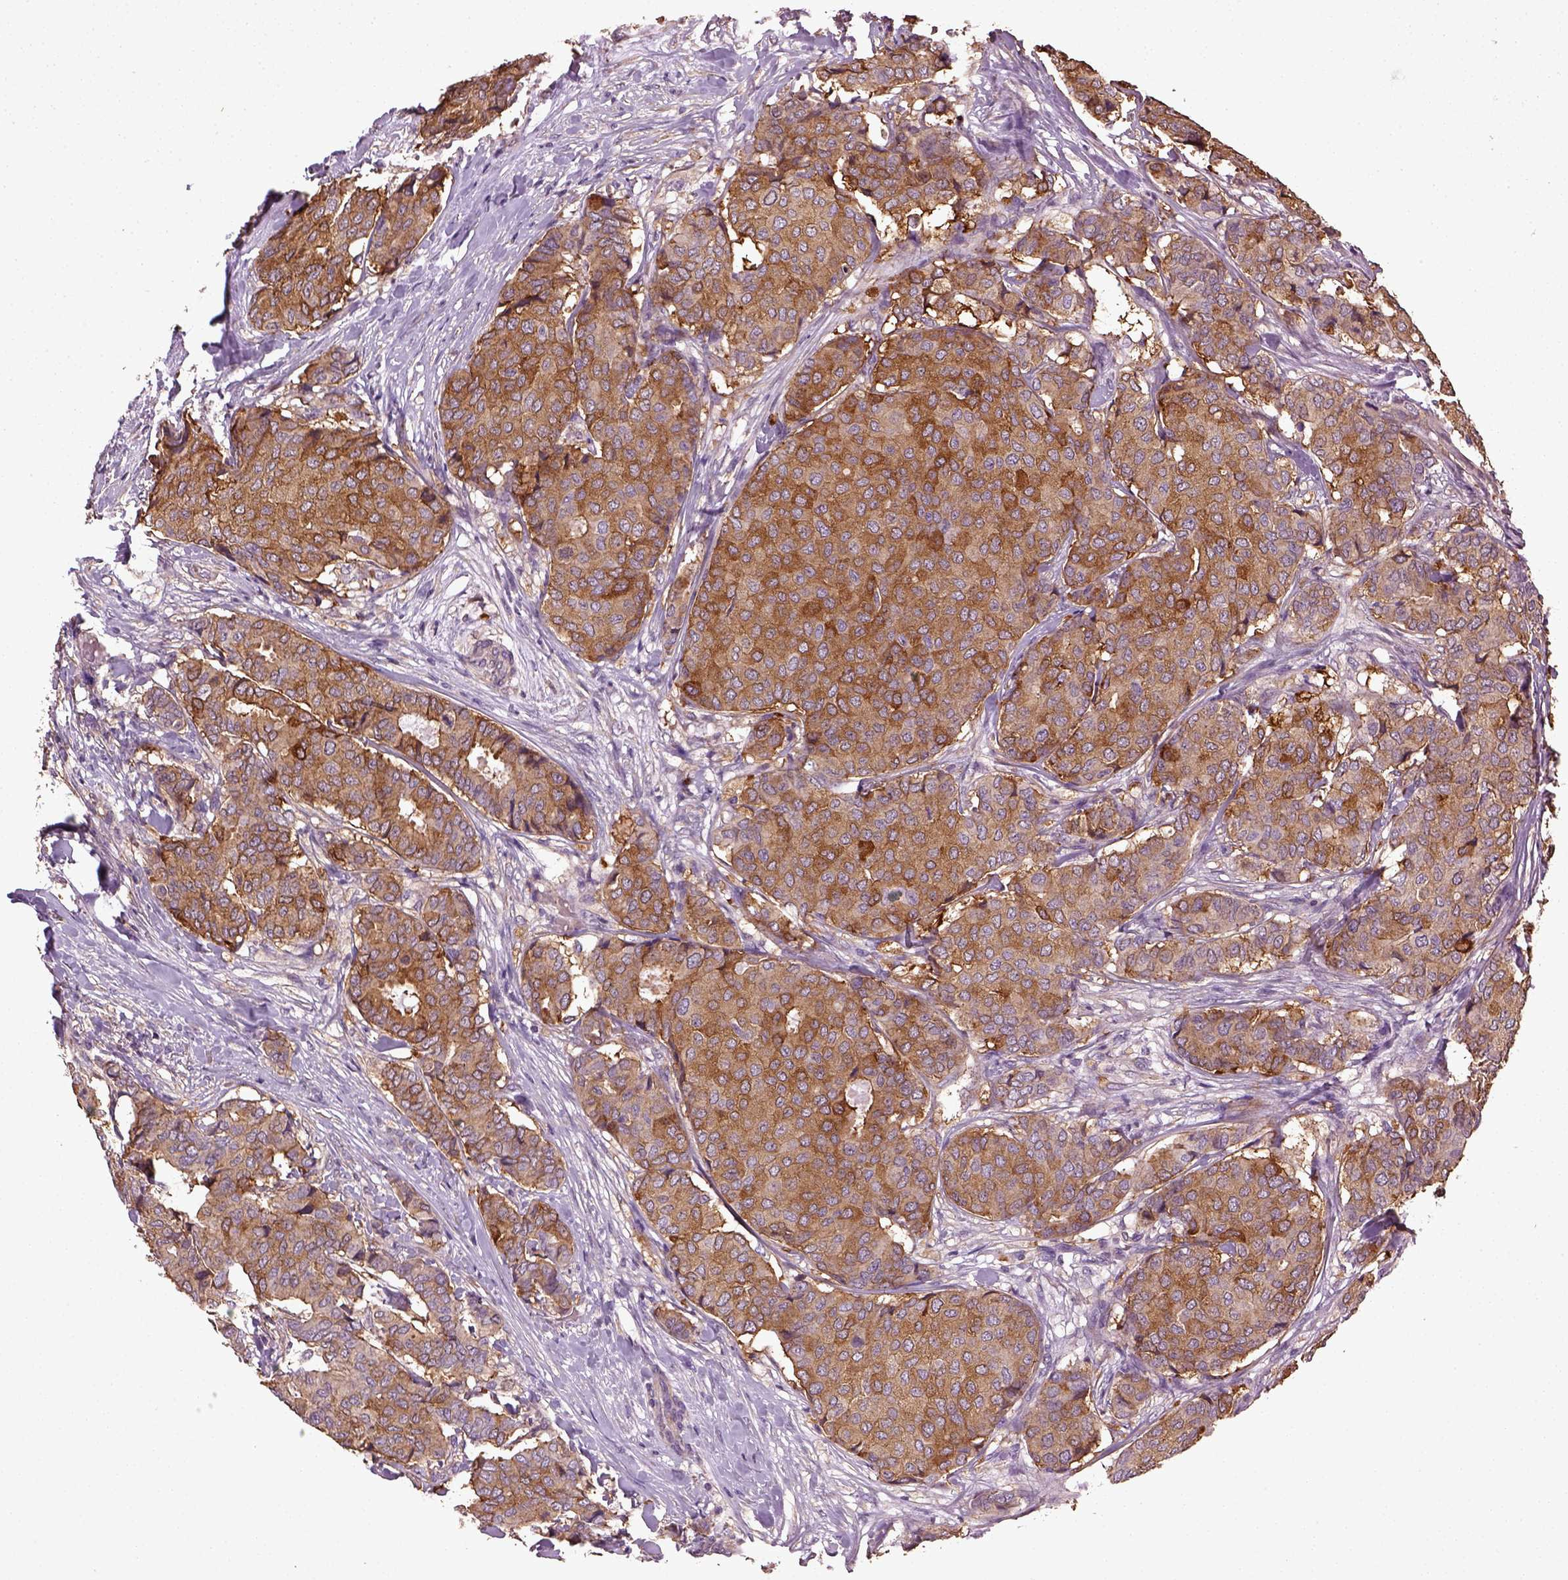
{"staining": {"intensity": "moderate", "quantity": ">75%", "location": "cytoplasmic/membranous"}, "tissue": "breast cancer", "cell_type": "Tumor cells", "image_type": "cancer", "snomed": [{"axis": "morphology", "description": "Duct carcinoma"}, {"axis": "topography", "description": "Breast"}], "caption": "Breast cancer tissue shows moderate cytoplasmic/membranous staining in approximately >75% of tumor cells, visualized by immunohistochemistry.", "gene": "TPRG1", "patient": {"sex": "female", "age": 75}}